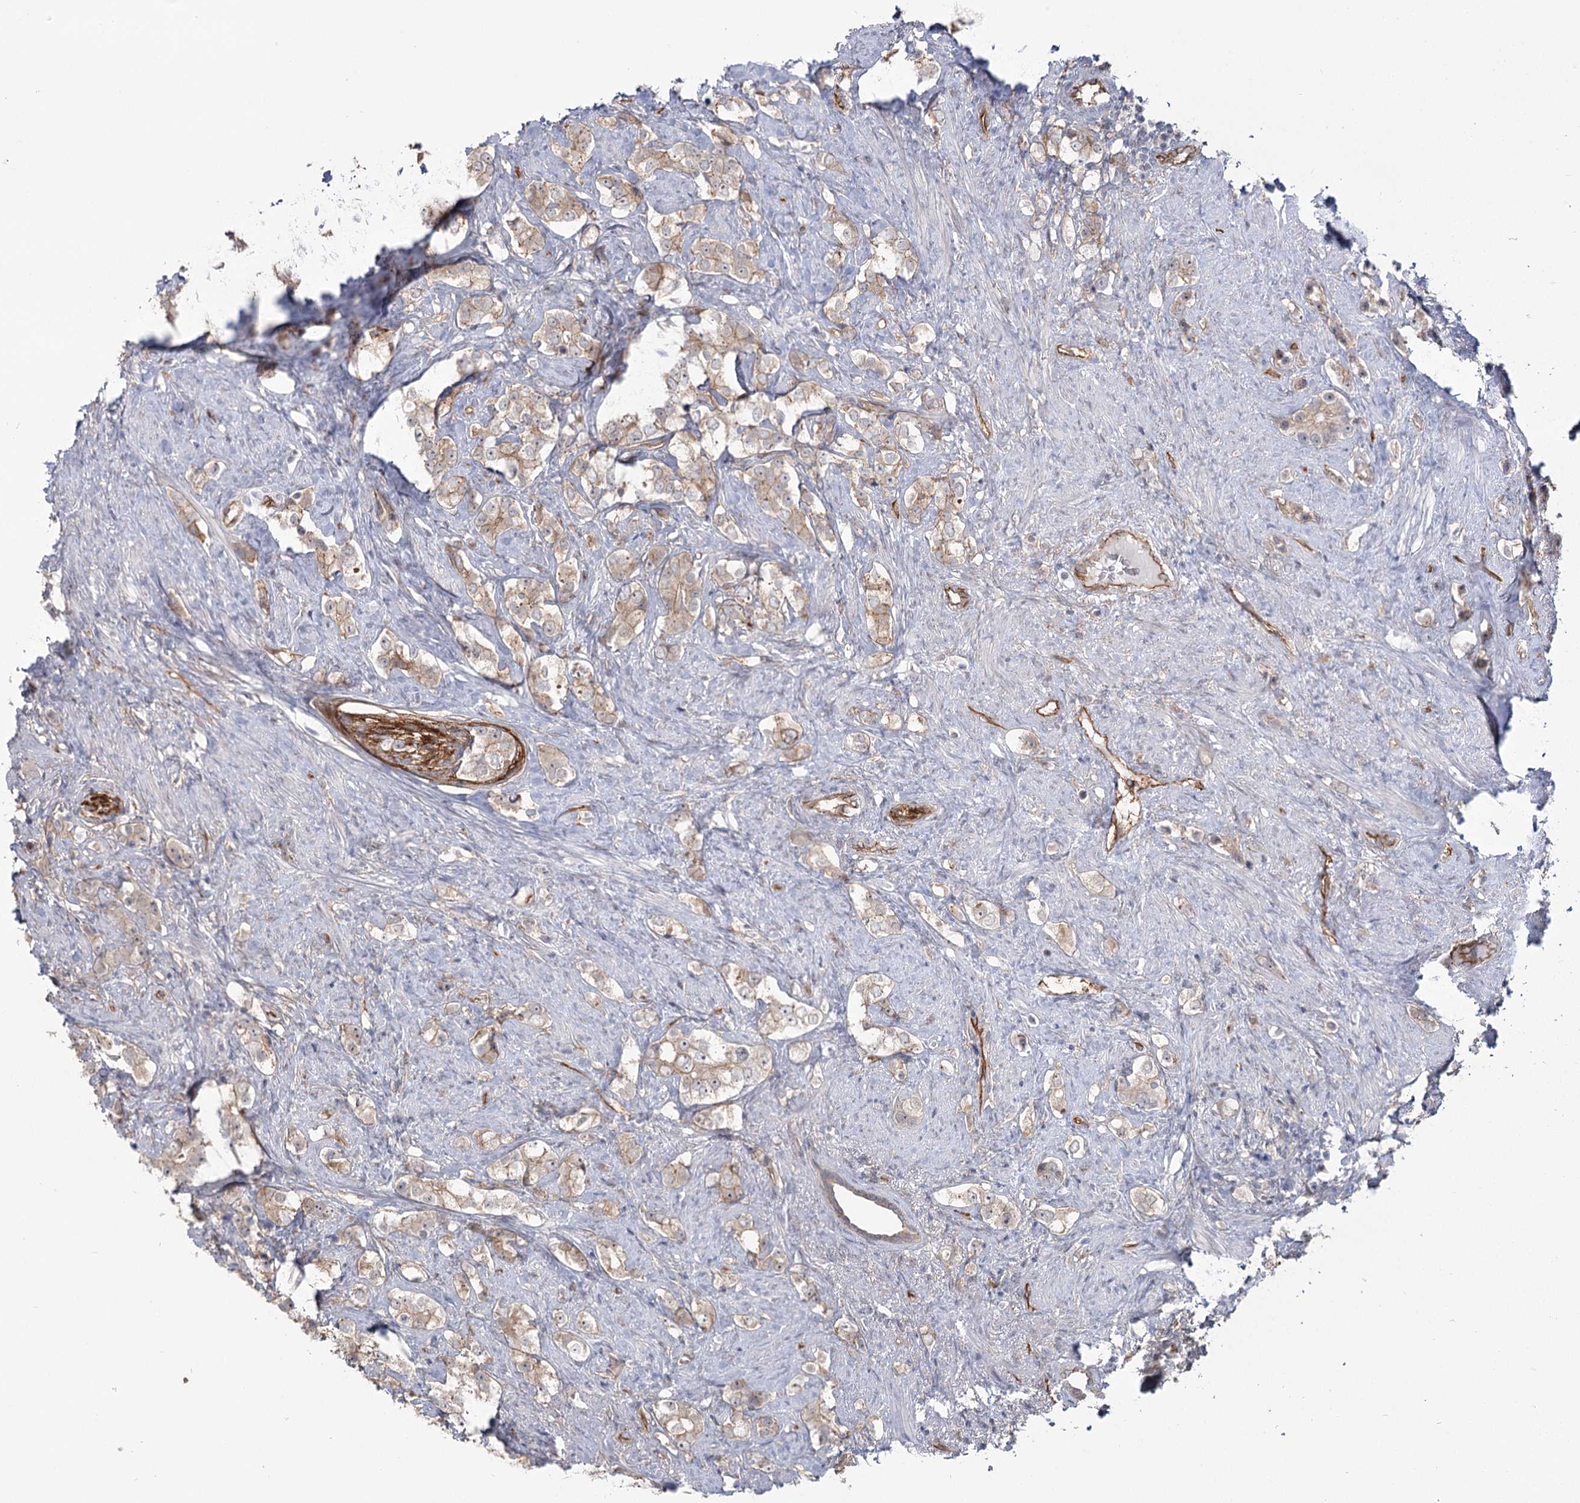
{"staining": {"intensity": "weak", "quantity": ">75%", "location": "cytoplasmic/membranous"}, "tissue": "prostate cancer", "cell_type": "Tumor cells", "image_type": "cancer", "snomed": [{"axis": "morphology", "description": "Adenocarcinoma, High grade"}, {"axis": "topography", "description": "Prostate"}], "caption": "High-magnification brightfield microscopy of prostate cancer (adenocarcinoma (high-grade)) stained with DAB (3,3'-diaminobenzidine) (brown) and counterstained with hematoxylin (blue). tumor cells exhibit weak cytoplasmic/membranous positivity is identified in about>75% of cells.", "gene": "RPP14", "patient": {"sex": "male", "age": 63}}